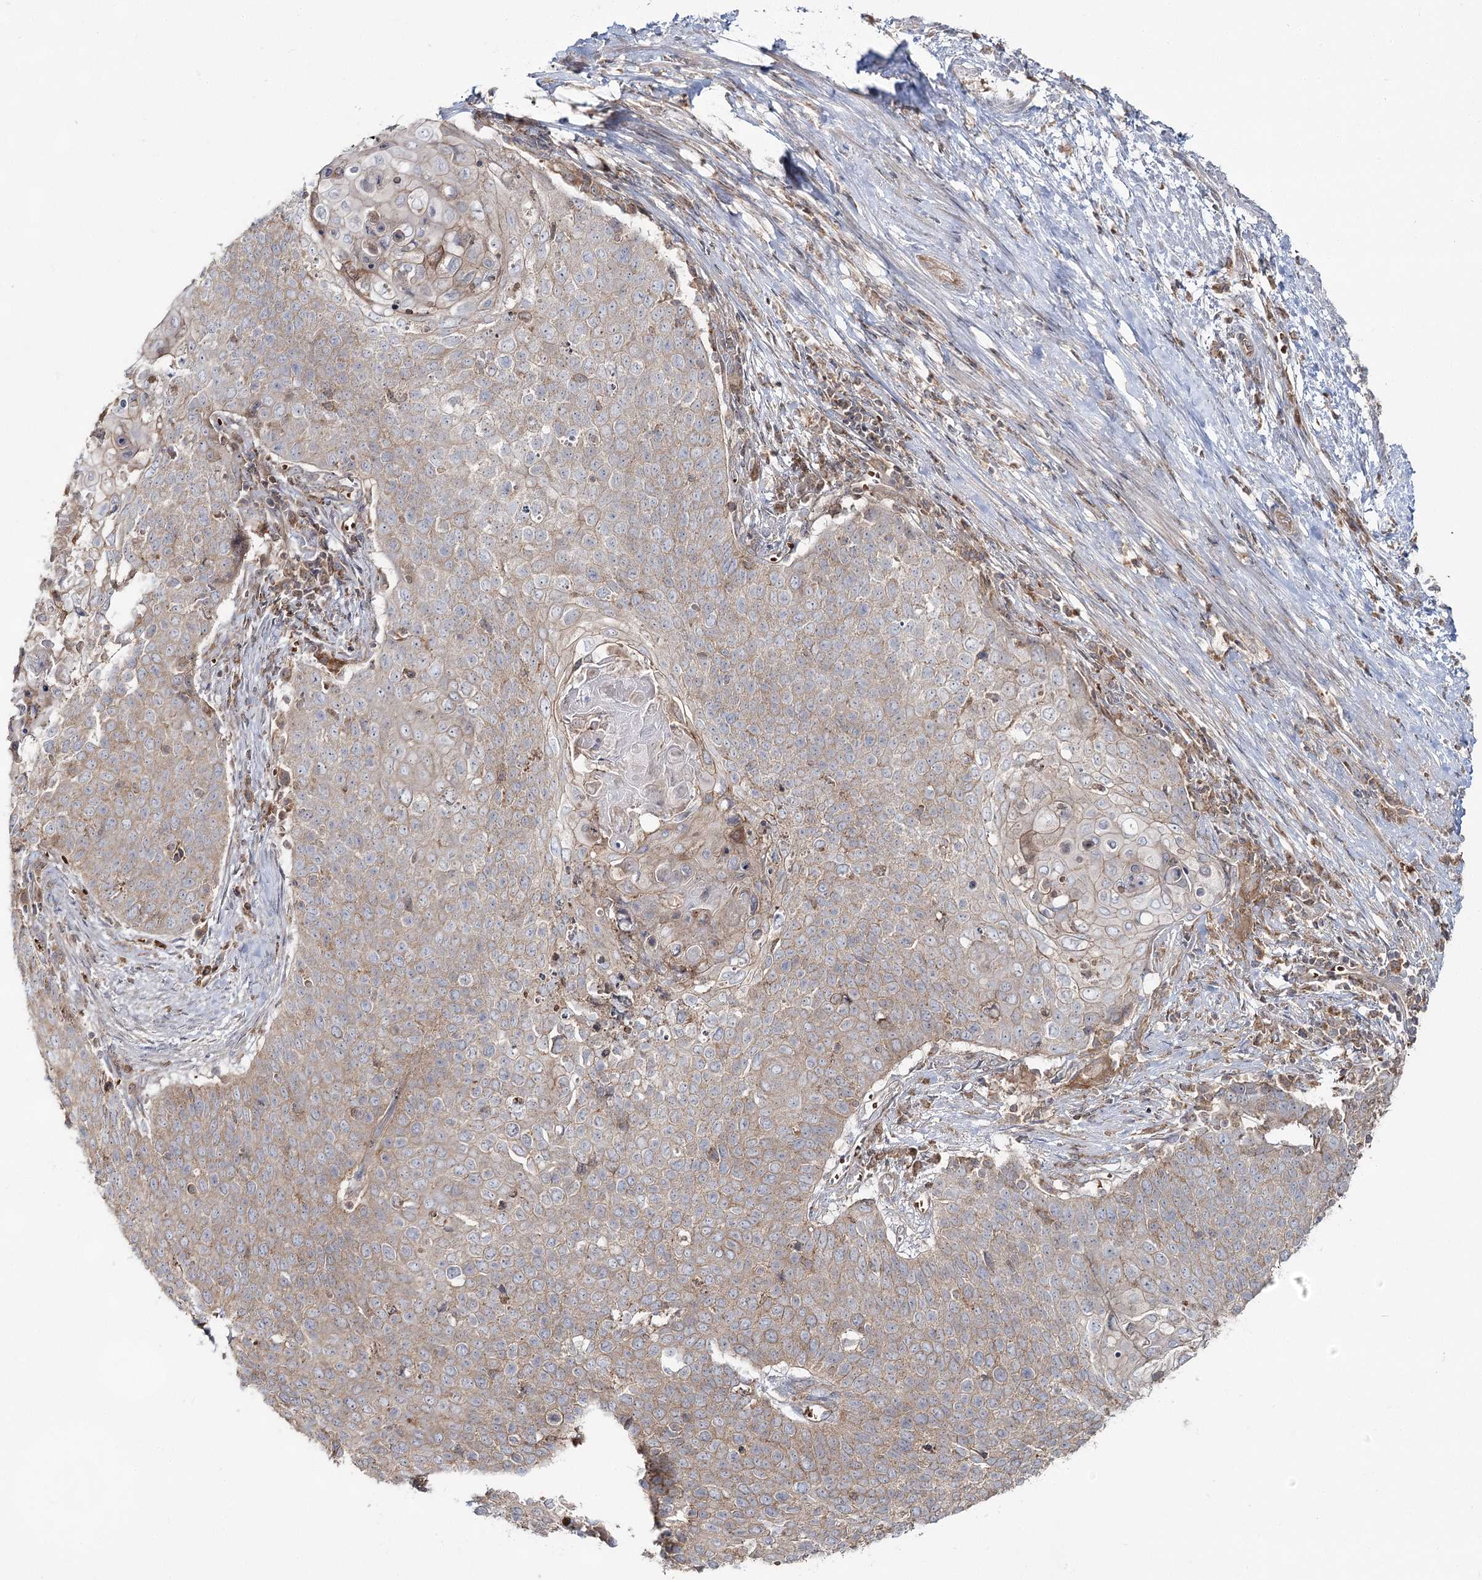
{"staining": {"intensity": "weak", "quantity": "25%-75%", "location": "cytoplasmic/membranous"}, "tissue": "cervical cancer", "cell_type": "Tumor cells", "image_type": "cancer", "snomed": [{"axis": "morphology", "description": "Squamous cell carcinoma, NOS"}, {"axis": "topography", "description": "Cervix"}], "caption": "Human cervical cancer (squamous cell carcinoma) stained with a brown dye displays weak cytoplasmic/membranous positive staining in about 25%-75% of tumor cells.", "gene": "PCBD2", "patient": {"sex": "female", "age": 39}}